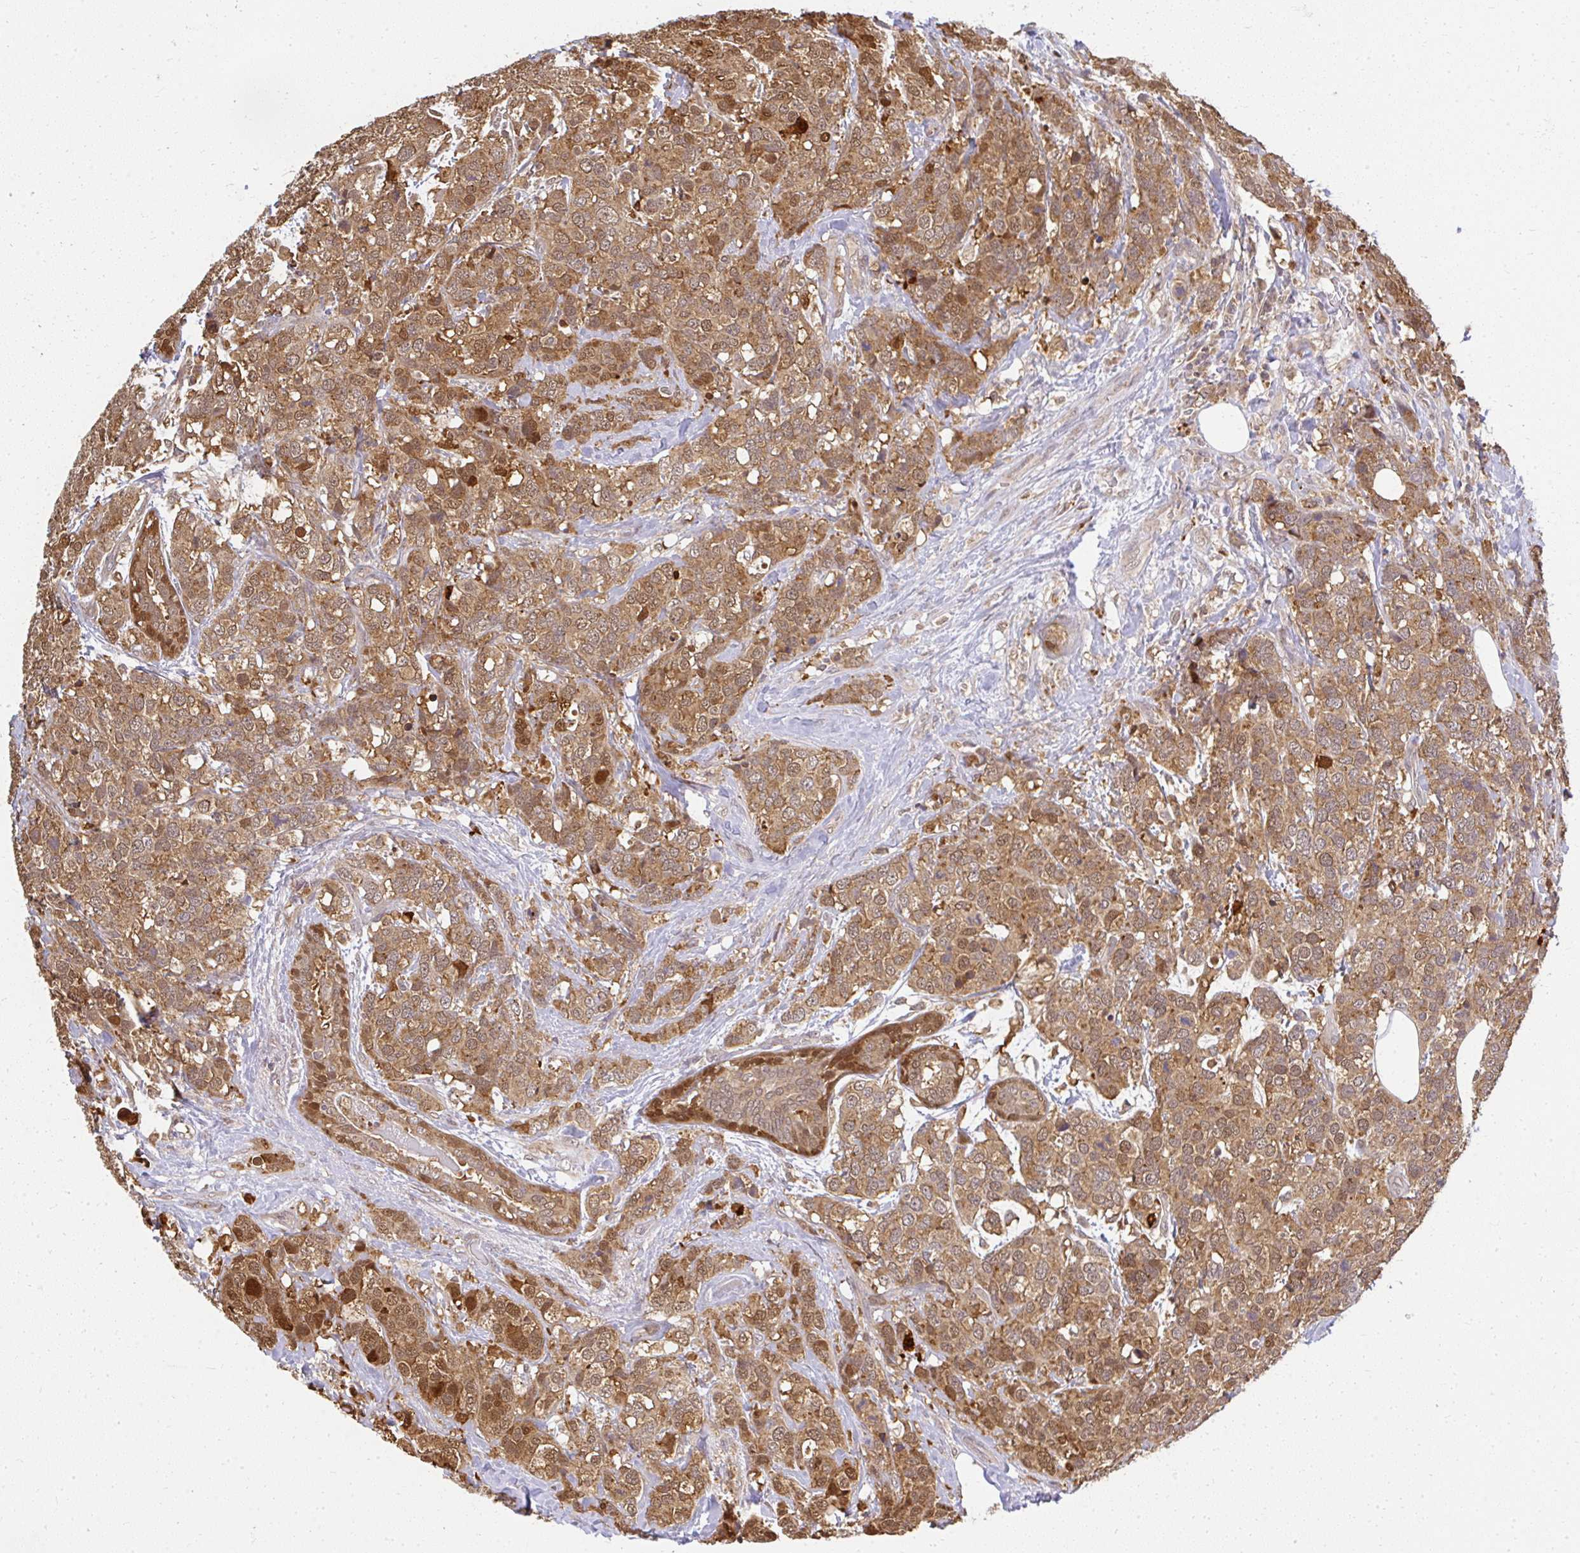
{"staining": {"intensity": "moderate", "quantity": ">75%", "location": "cytoplasmic/membranous,nuclear"}, "tissue": "breast cancer", "cell_type": "Tumor cells", "image_type": "cancer", "snomed": [{"axis": "morphology", "description": "Lobular carcinoma"}, {"axis": "topography", "description": "Breast"}], "caption": "Moderate cytoplasmic/membranous and nuclear staining for a protein is present in about >75% of tumor cells of lobular carcinoma (breast) using immunohistochemistry (IHC).", "gene": "LARS2", "patient": {"sex": "female", "age": 59}}